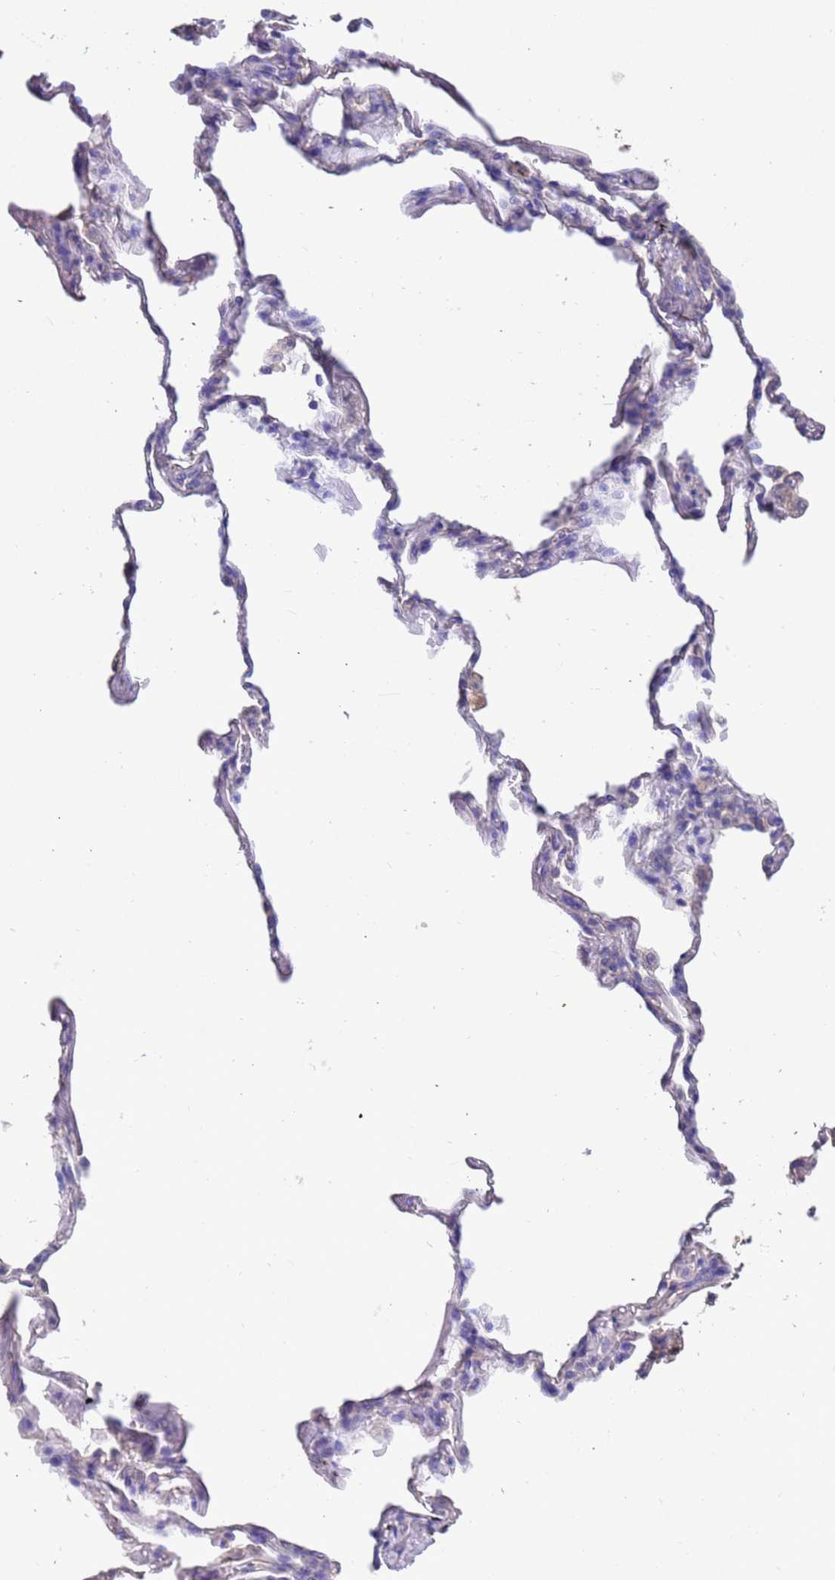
{"staining": {"intensity": "negative", "quantity": "none", "location": "none"}, "tissue": "adipose tissue", "cell_type": "Adipocytes", "image_type": "normal", "snomed": [{"axis": "morphology", "description": "Normal tissue, NOS"}, {"axis": "topography", "description": "Lymph node"}, {"axis": "topography", "description": "Bronchus"}], "caption": "The immunohistochemistry photomicrograph has no significant expression in adipocytes of adipose tissue. (DAB (3,3'-diaminobenzidine) immunohistochemistry (IHC) with hematoxylin counter stain).", "gene": "SRL", "patient": {"sex": "male", "age": 63}}